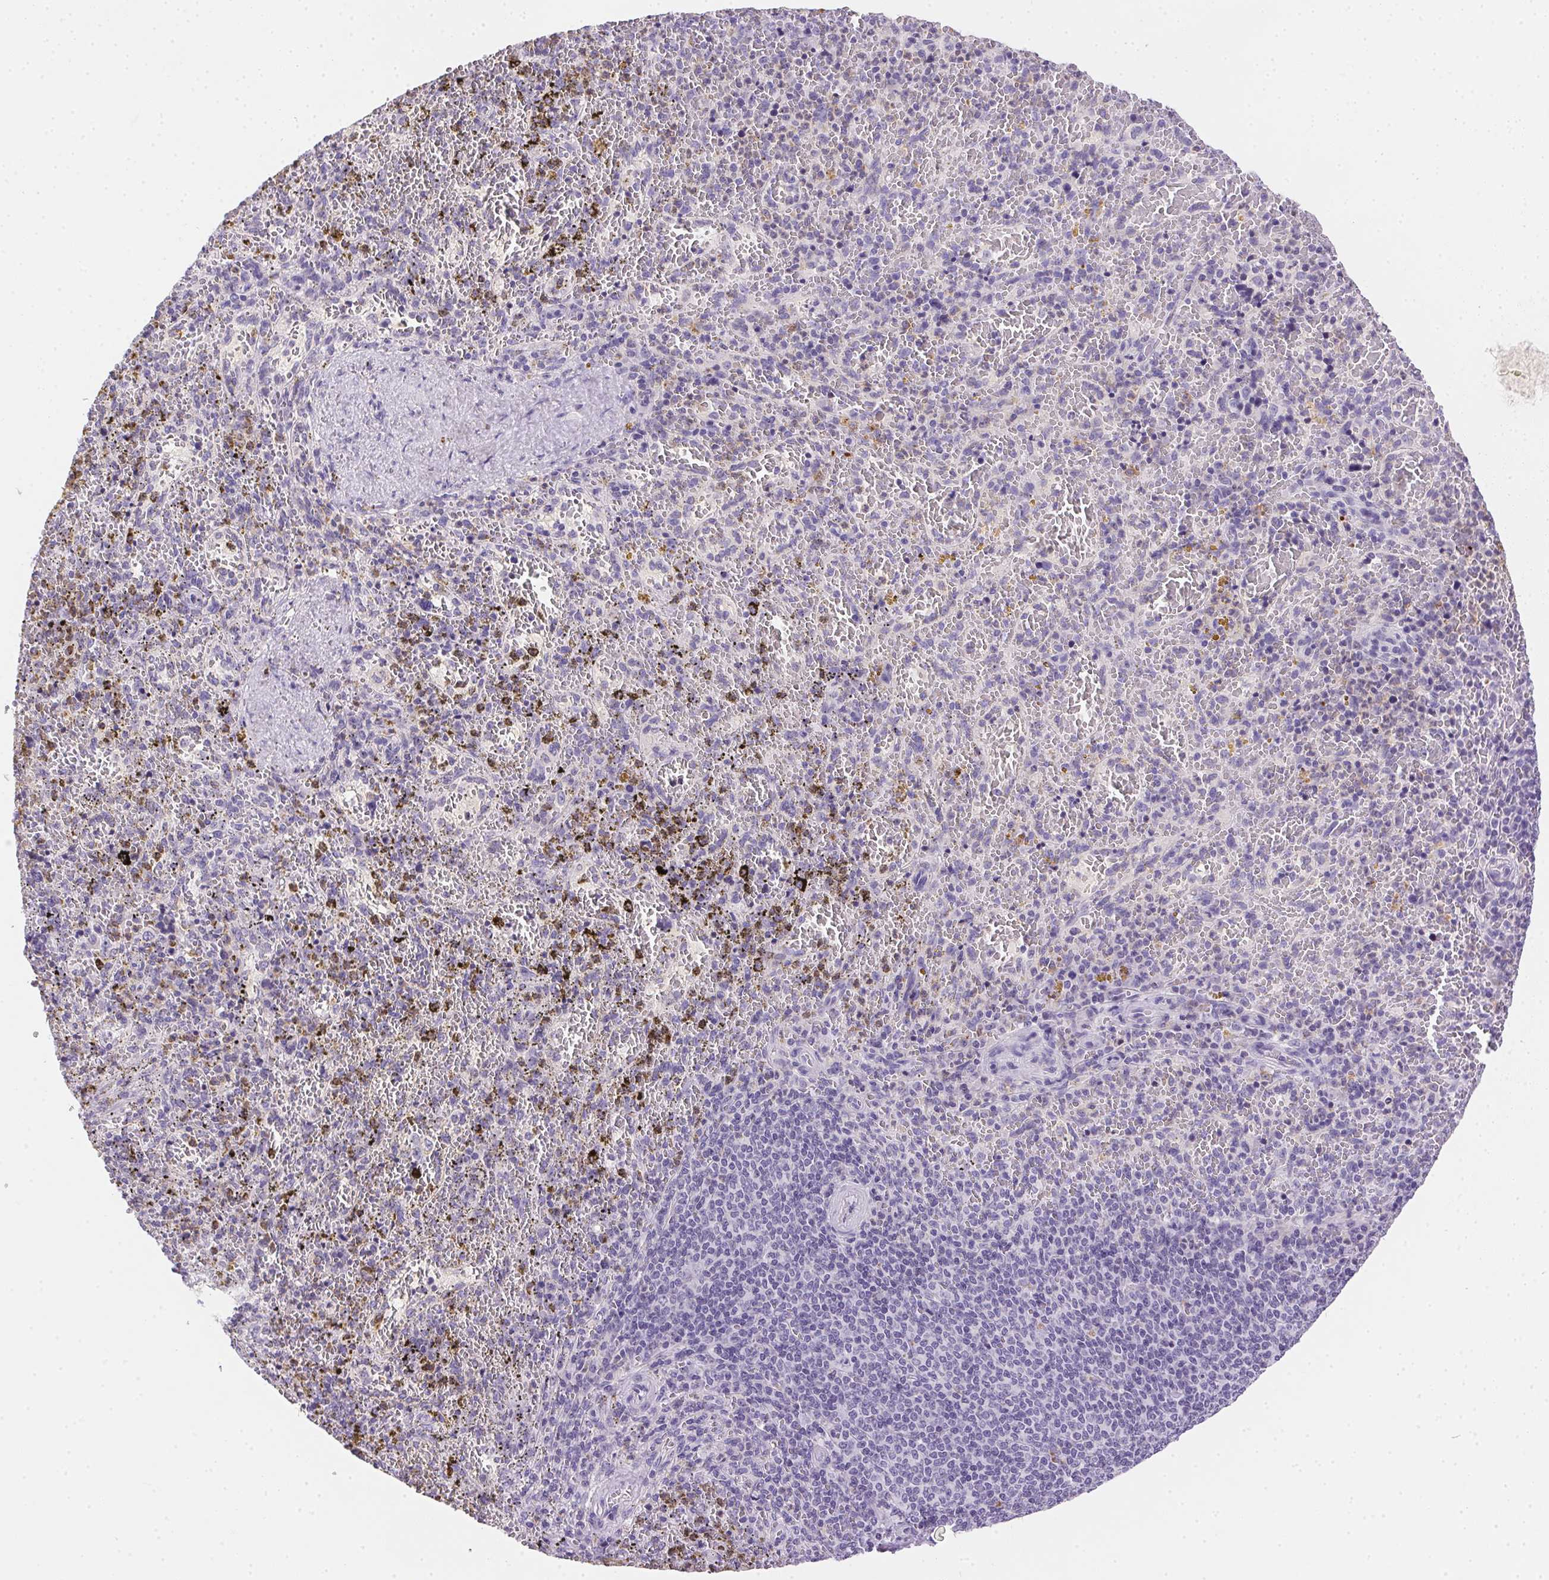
{"staining": {"intensity": "negative", "quantity": "none", "location": "none"}, "tissue": "spleen", "cell_type": "Cells in red pulp", "image_type": "normal", "snomed": [{"axis": "morphology", "description": "Normal tissue, NOS"}, {"axis": "topography", "description": "Spleen"}], "caption": "High power microscopy histopathology image of an IHC photomicrograph of unremarkable spleen, revealing no significant positivity in cells in red pulp. (Stains: DAB (3,3'-diaminobenzidine) immunohistochemistry (IHC) with hematoxylin counter stain, Microscopy: brightfield microscopy at high magnification).", "gene": "SSTR4", "patient": {"sex": "female", "age": 50}}